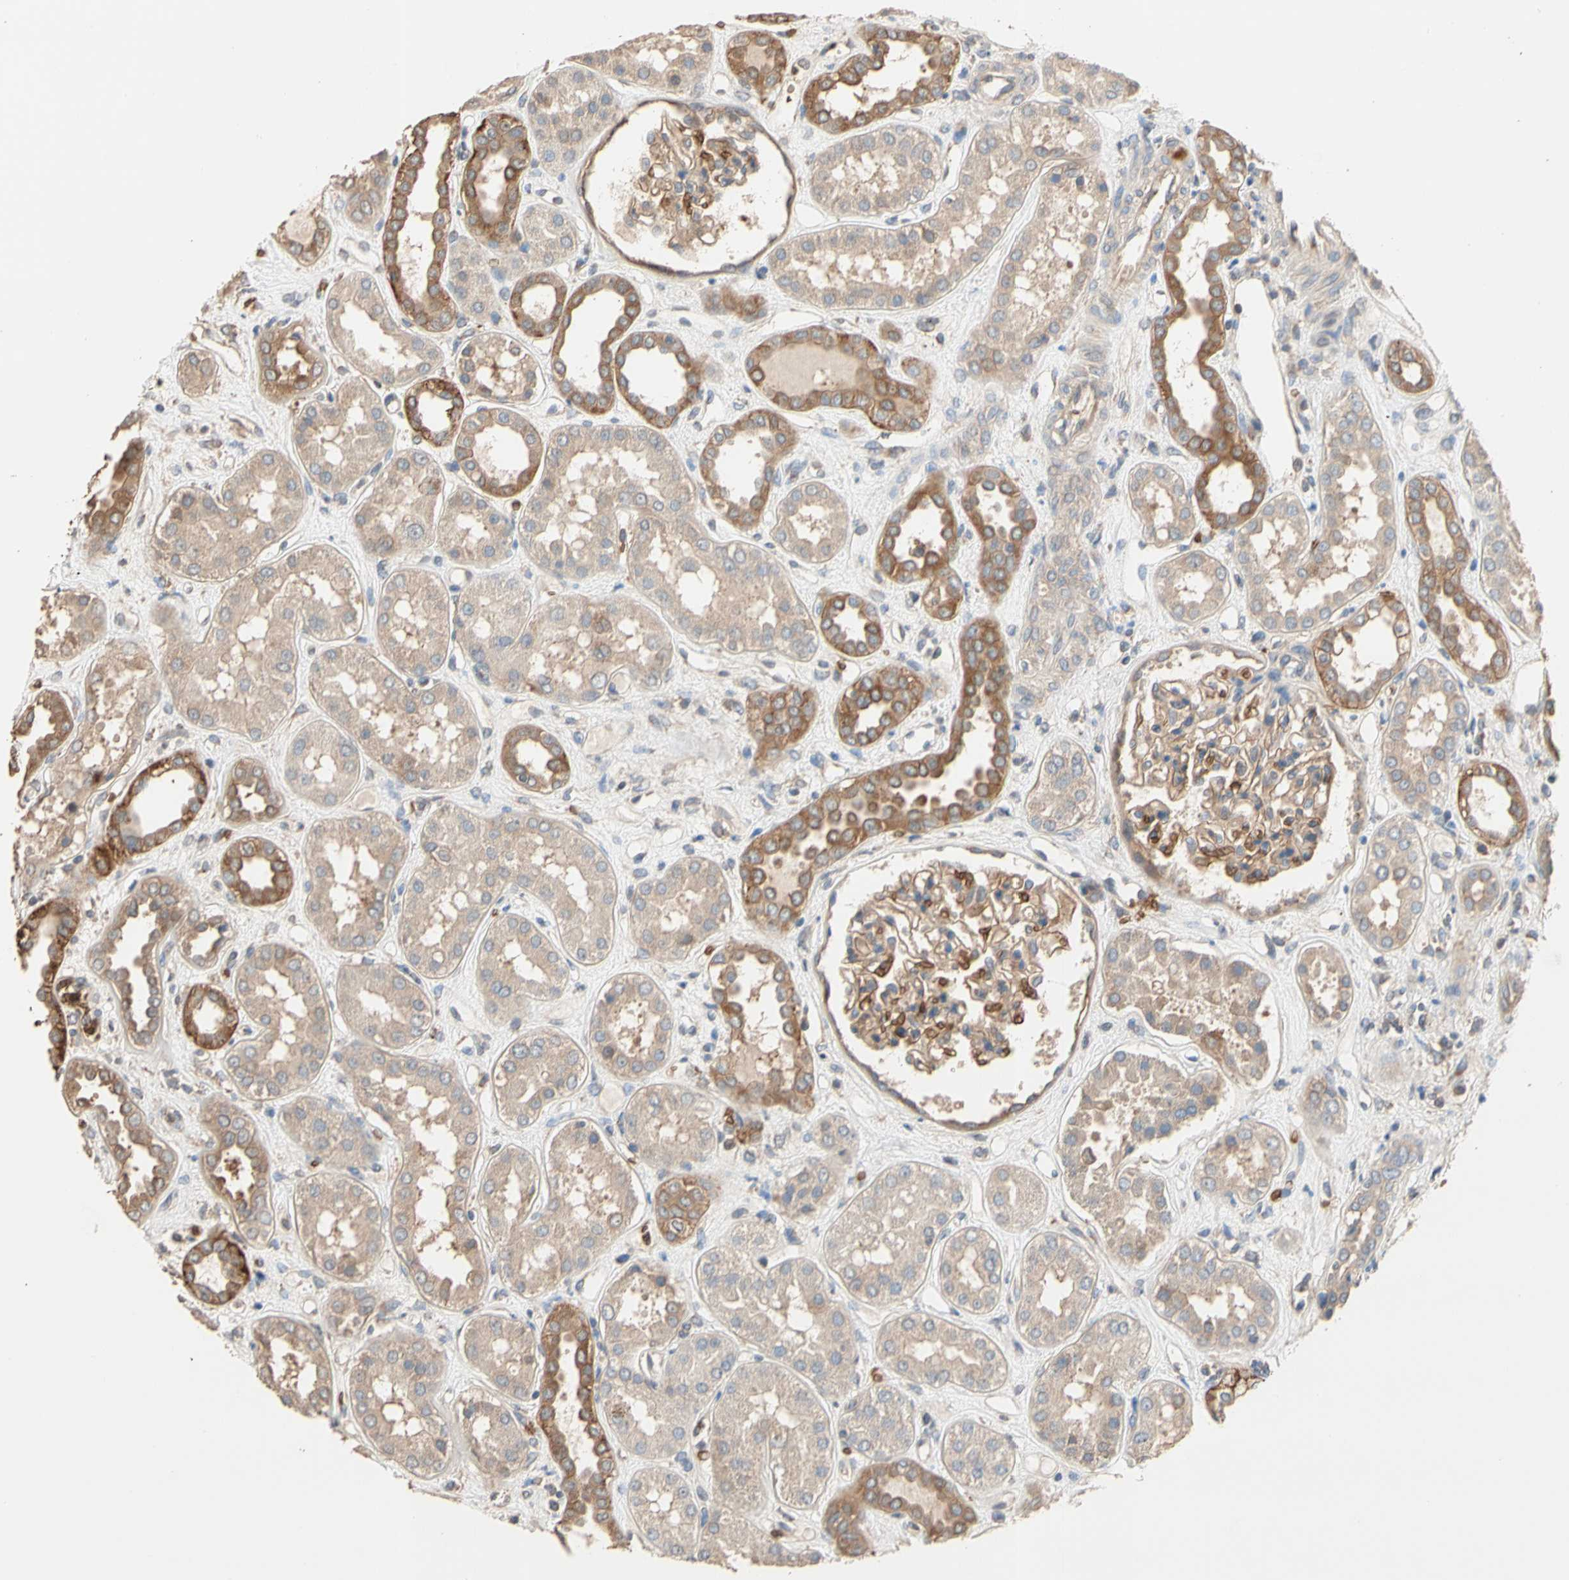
{"staining": {"intensity": "moderate", "quantity": "<25%", "location": "cytoplasmic/membranous"}, "tissue": "kidney", "cell_type": "Cells in glomeruli", "image_type": "normal", "snomed": [{"axis": "morphology", "description": "Normal tissue, NOS"}, {"axis": "topography", "description": "Kidney"}], "caption": "An image of human kidney stained for a protein displays moderate cytoplasmic/membranous brown staining in cells in glomeruli. (DAB IHC, brown staining for protein, blue staining for nuclei).", "gene": "RIOK2", "patient": {"sex": "male", "age": 59}}